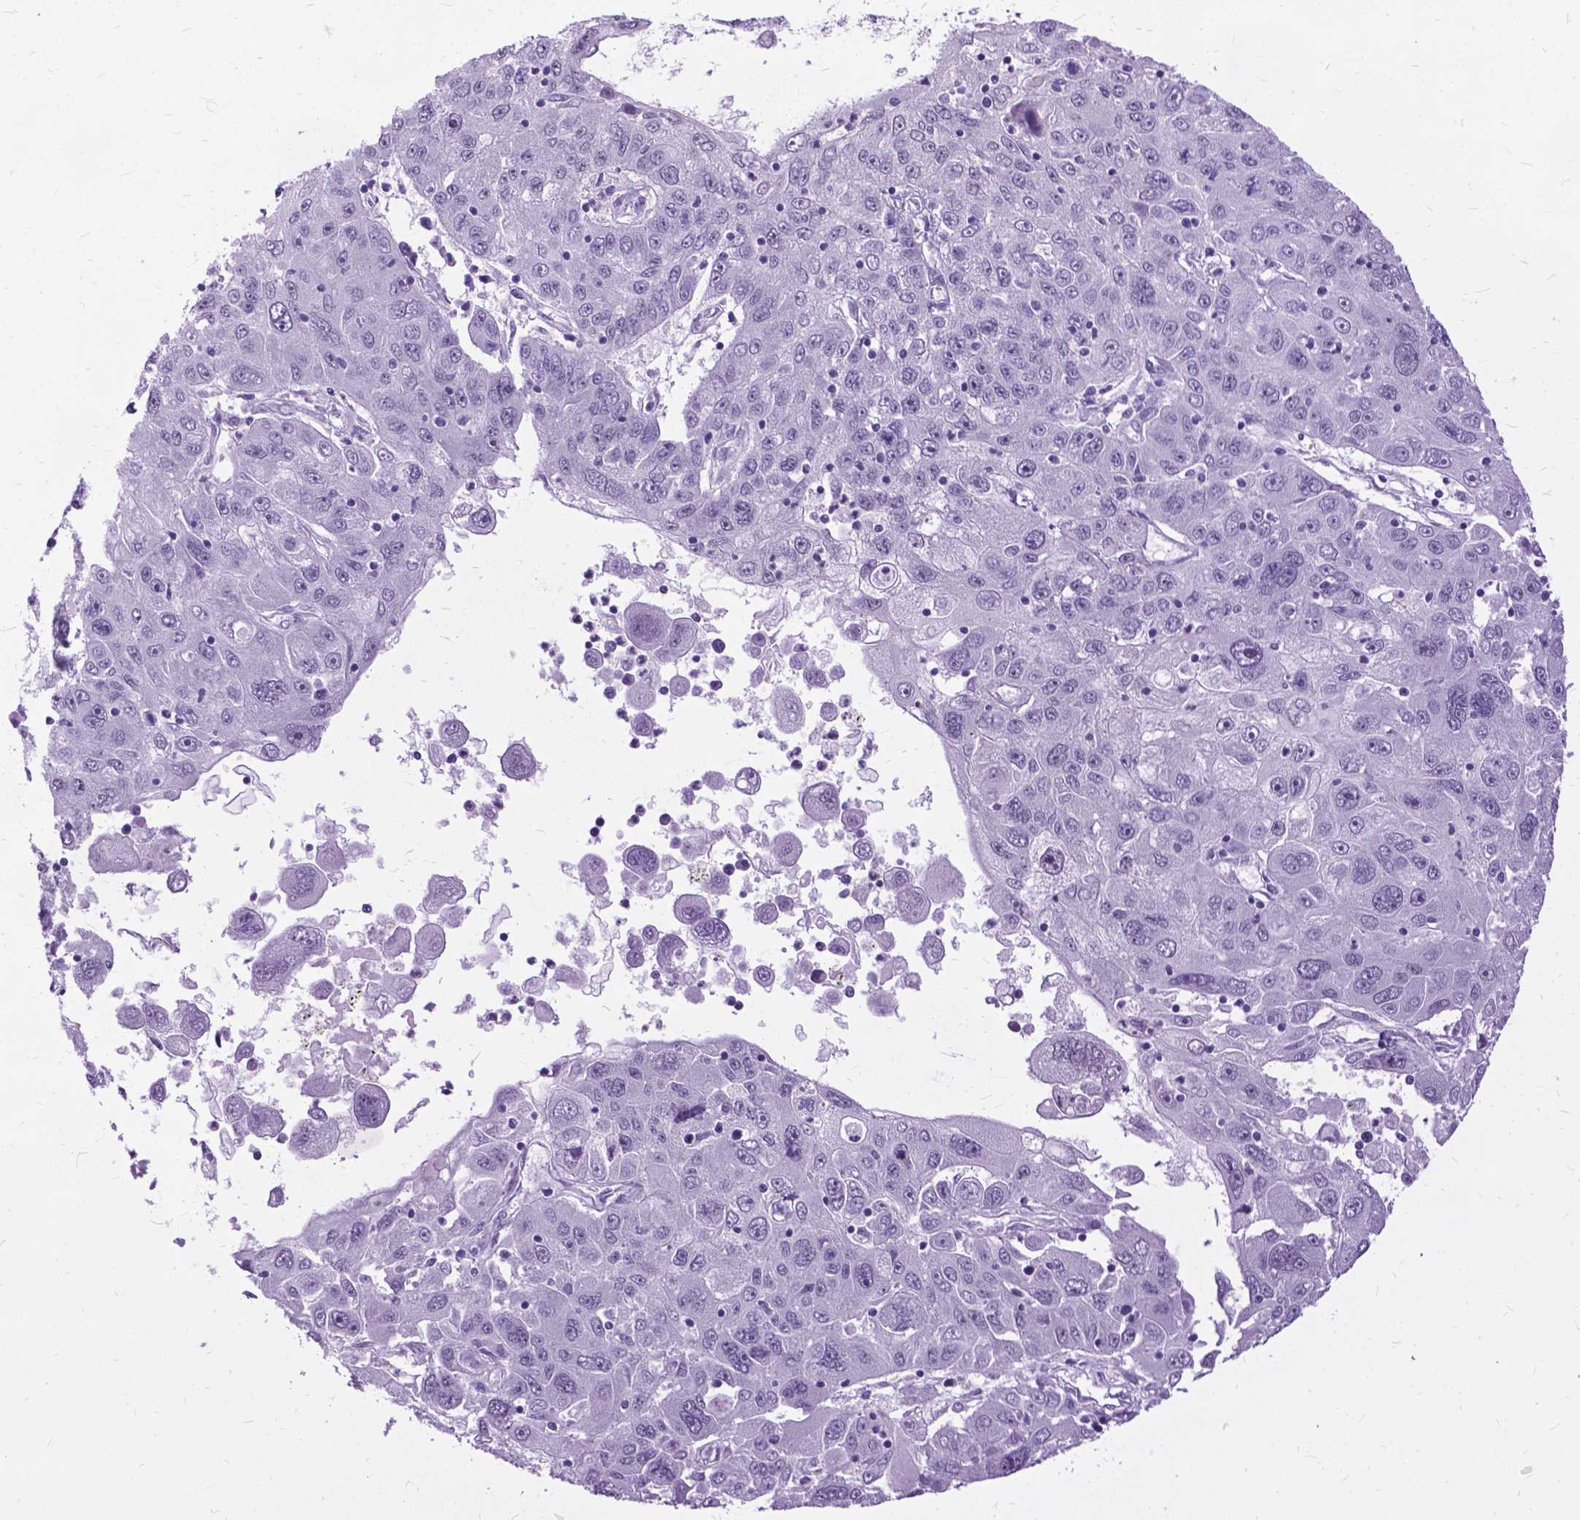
{"staining": {"intensity": "negative", "quantity": "none", "location": "none"}, "tissue": "stomach cancer", "cell_type": "Tumor cells", "image_type": "cancer", "snomed": [{"axis": "morphology", "description": "Adenocarcinoma, NOS"}, {"axis": "topography", "description": "Stomach"}], "caption": "Immunohistochemical staining of human stomach adenocarcinoma displays no significant staining in tumor cells.", "gene": "PROB1", "patient": {"sex": "male", "age": 56}}